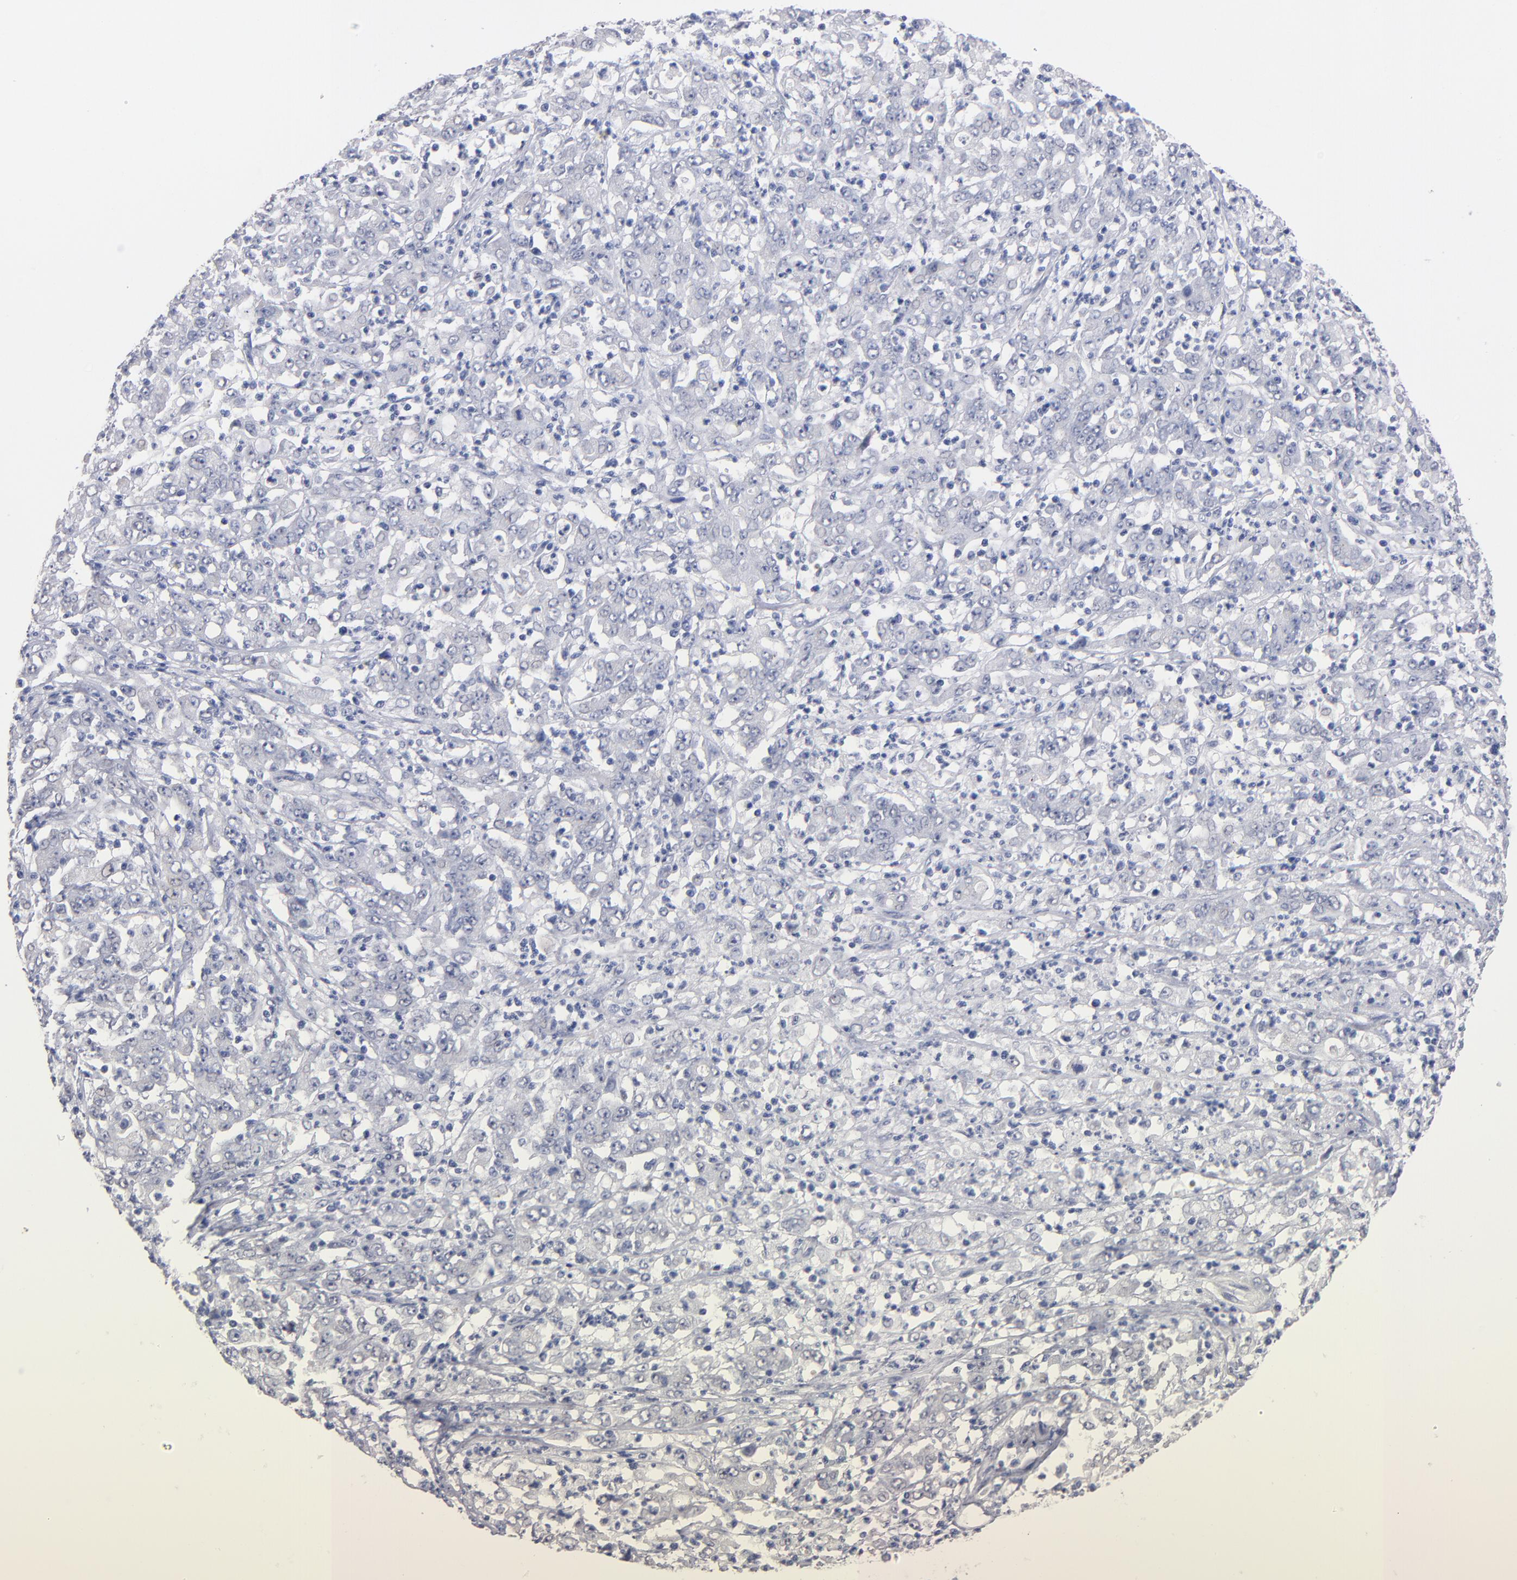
{"staining": {"intensity": "negative", "quantity": "none", "location": "none"}, "tissue": "stomach cancer", "cell_type": "Tumor cells", "image_type": "cancer", "snomed": [{"axis": "morphology", "description": "Adenocarcinoma, NOS"}, {"axis": "topography", "description": "Stomach, lower"}], "caption": "Immunohistochemistry micrograph of neoplastic tissue: stomach cancer (adenocarcinoma) stained with DAB shows no significant protein expression in tumor cells.", "gene": "MN1", "patient": {"sex": "female", "age": 71}}